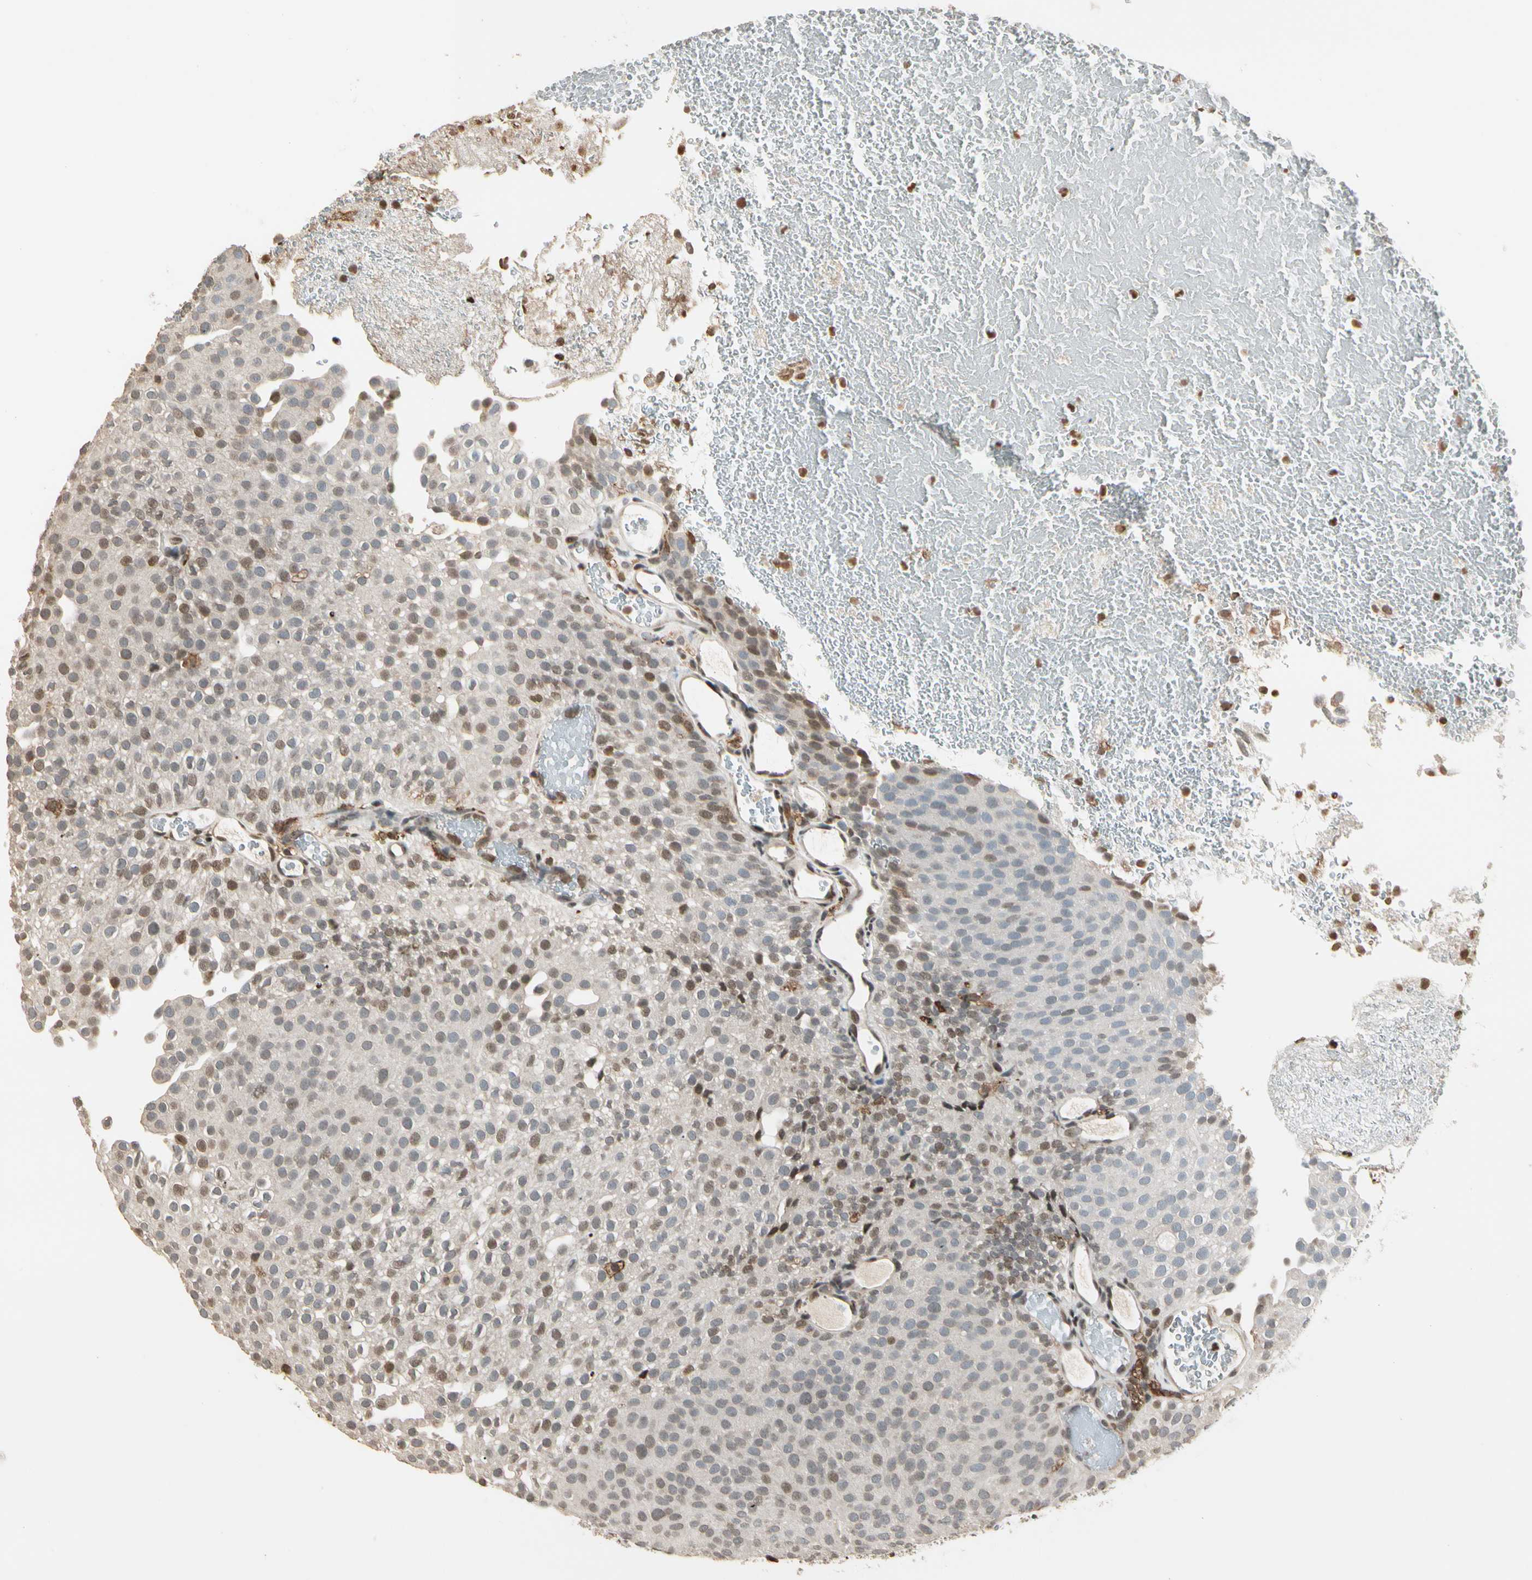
{"staining": {"intensity": "moderate", "quantity": "<25%", "location": "nuclear"}, "tissue": "urothelial cancer", "cell_type": "Tumor cells", "image_type": "cancer", "snomed": [{"axis": "morphology", "description": "Urothelial carcinoma, Low grade"}, {"axis": "topography", "description": "Urinary bladder"}], "caption": "Urothelial cancer was stained to show a protein in brown. There is low levels of moderate nuclear staining in approximately <25% of tumor cells.", "gene": "FER", "patient": {"sex": "male", "age": 78}}